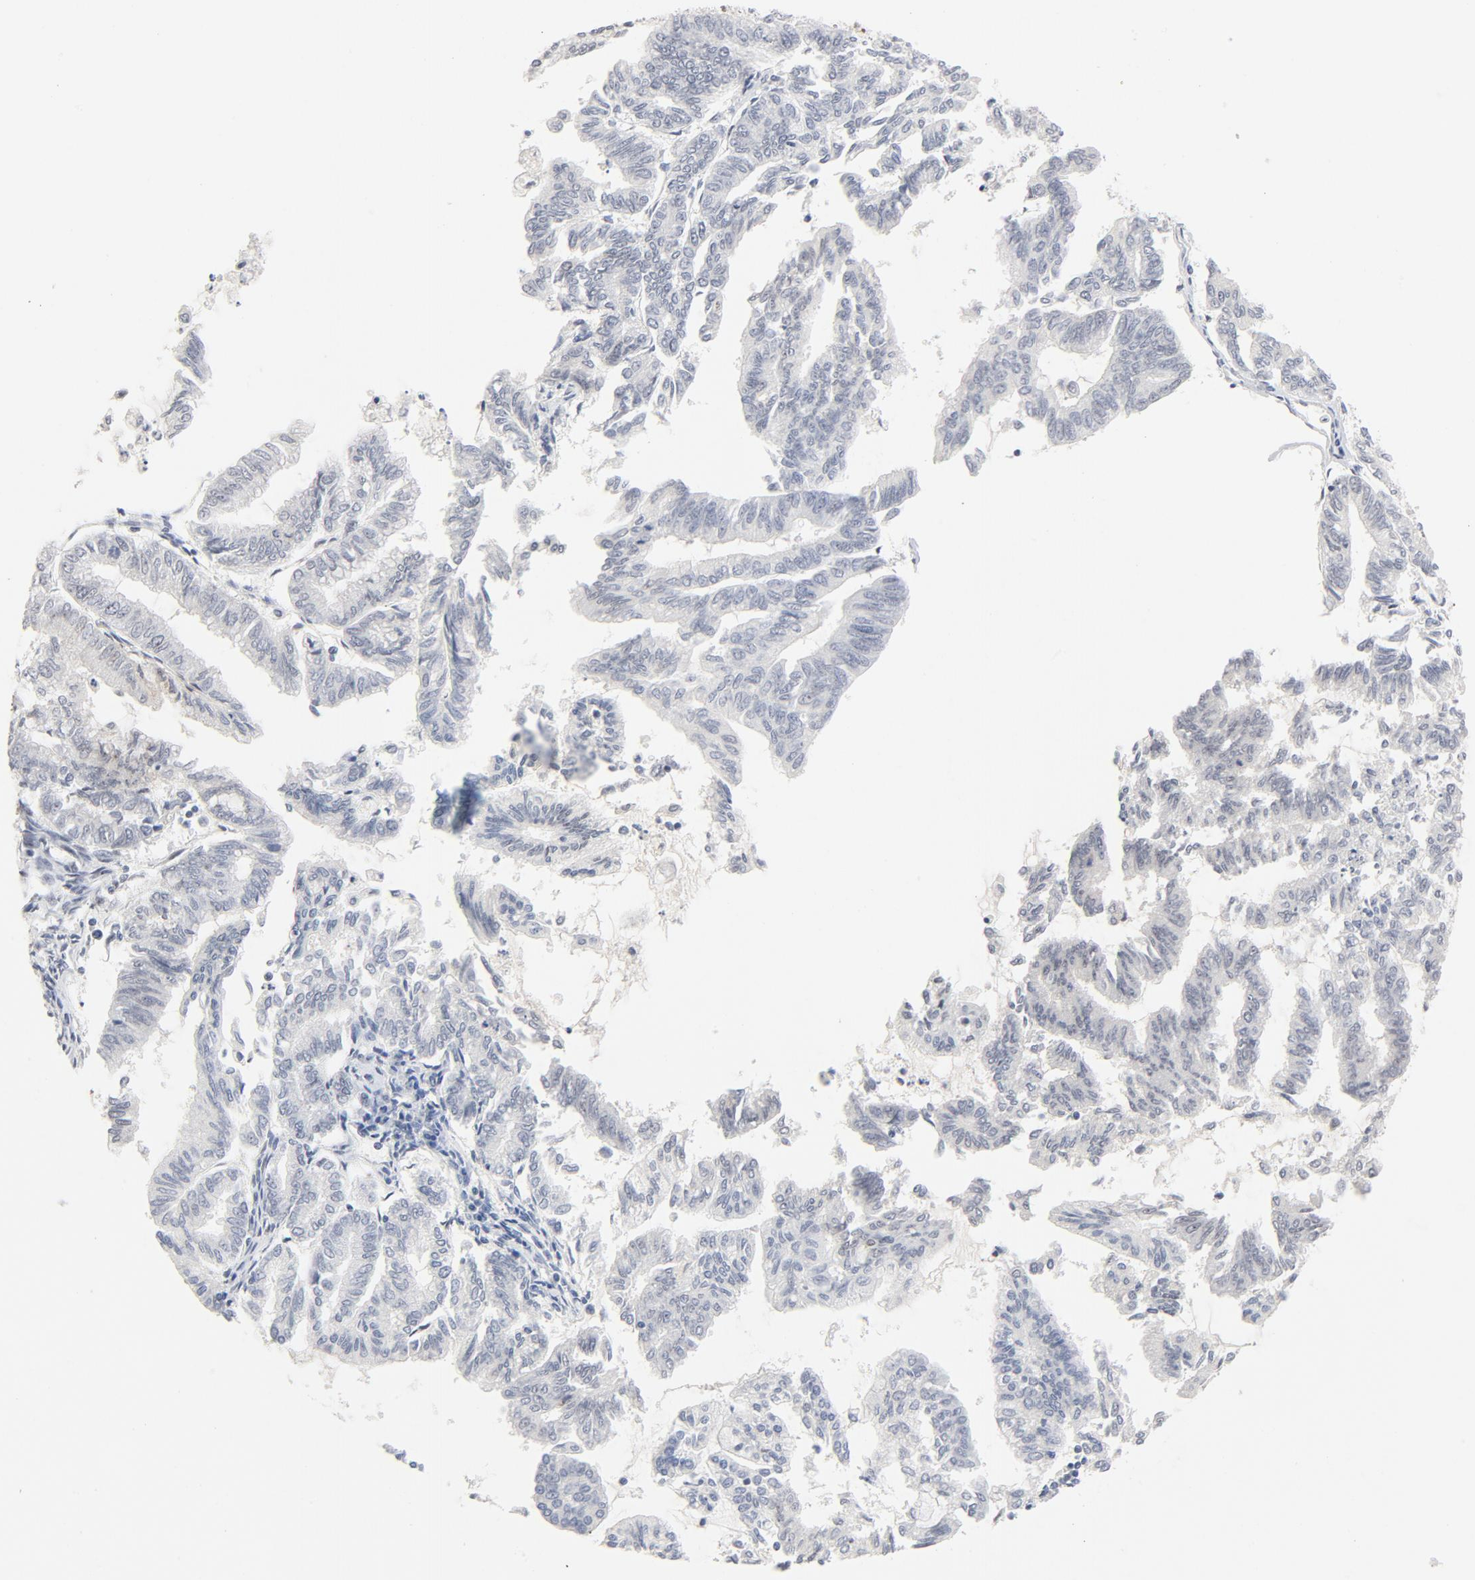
{"staining": {"intensity": "negative", "quantity": "none", "location": "none"}, "tissue": "endometrial cancer", "cell_type": "Tumor cells", "image_type": "cancer", "snomed": [{"axis": "morphology", "description": "Adenocarcinoma, NOS"}, {"axis": "topography", "description": "Endometrium"}], "caption": "IHC micrograph of neoplastic tissue: endometrial cancer (adenocarcinoma) stained with DAB displays no significant protein positivity in tumor cells. Brightfield microscopy of immunohistochemistry stained with DAB (brown) and hematoxylin (blue), captured at high magnification.", "gene": "GTF2H1", "patient": {"sex": "female", "age": 79}}